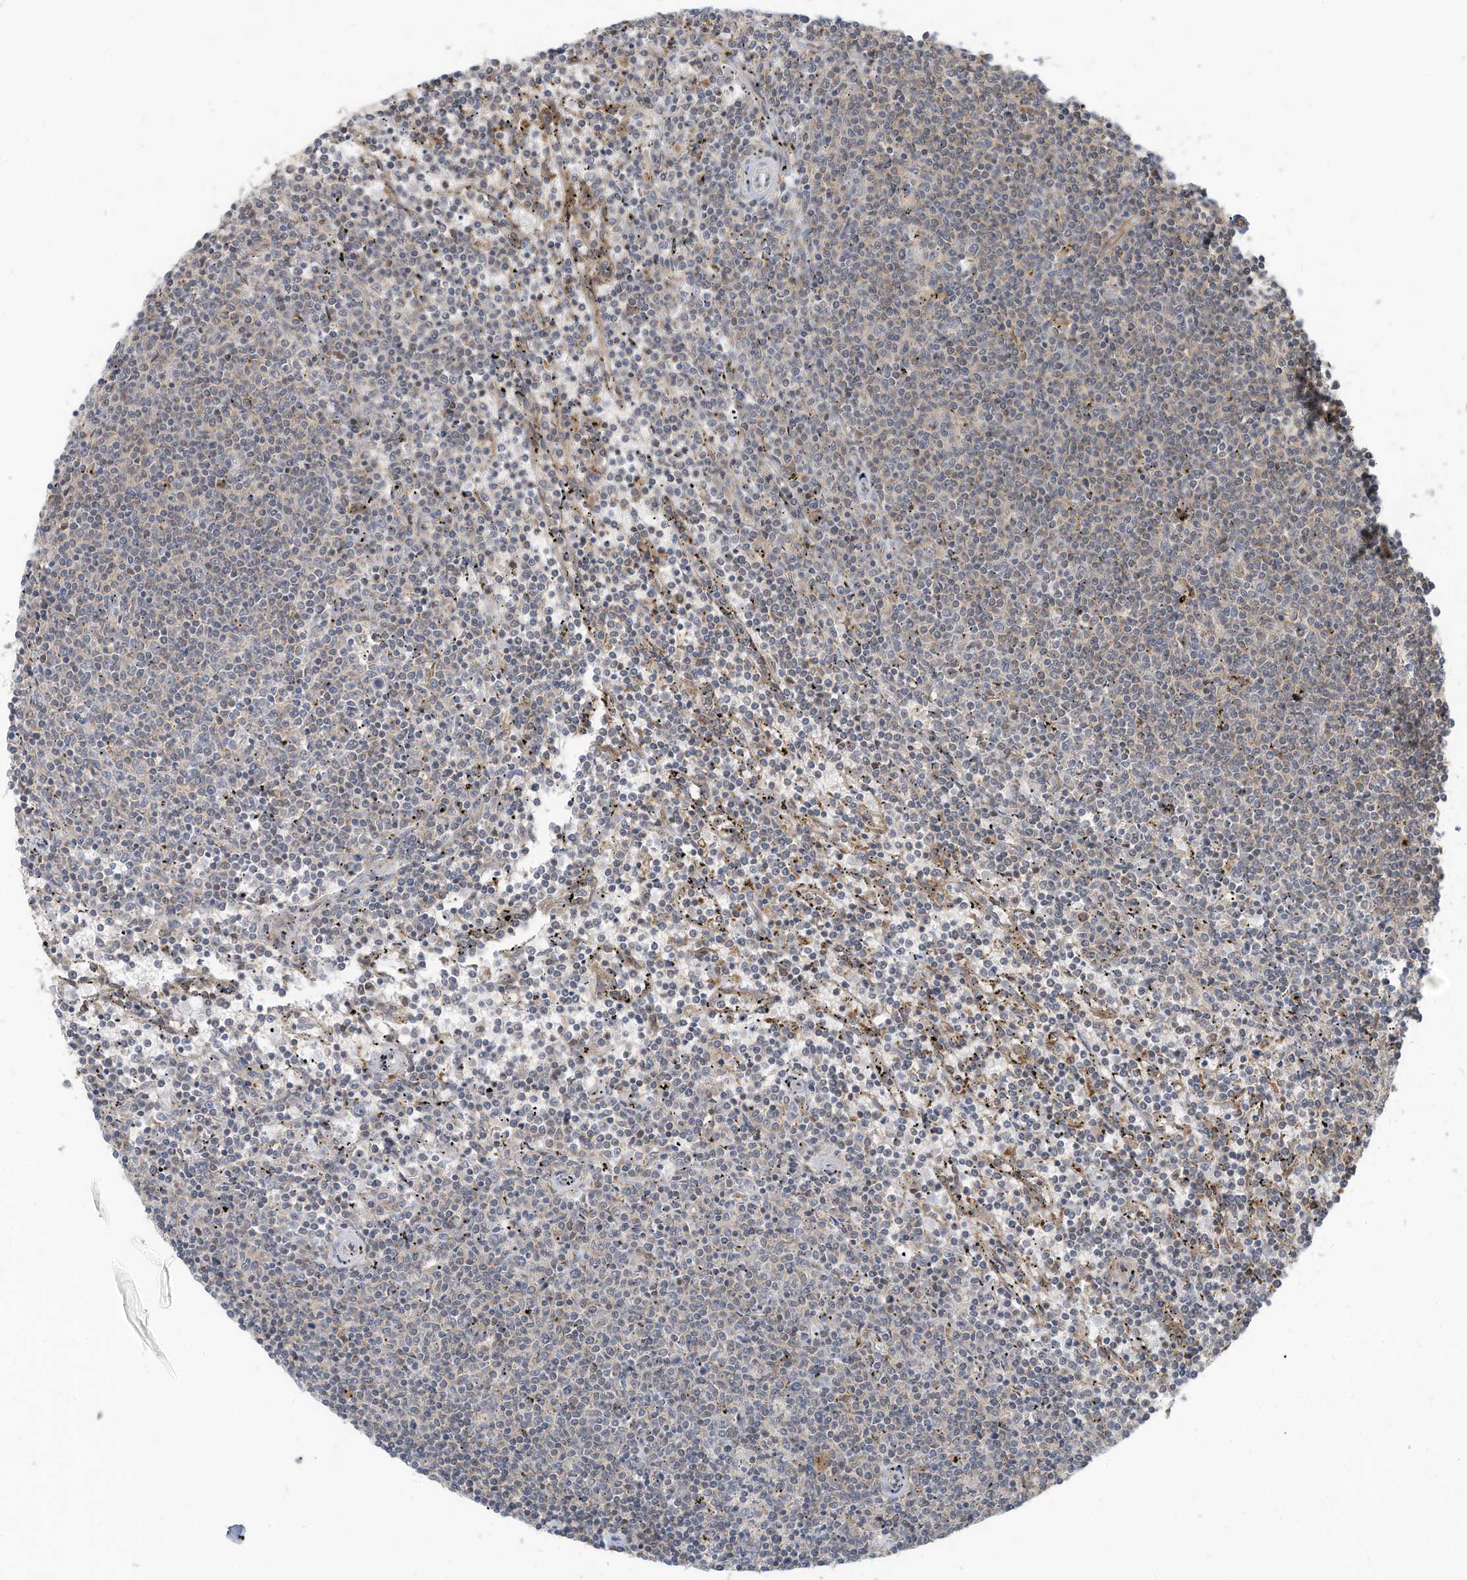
{"staining": {"intensity": "negative", "quantity": "none", "location": "none"}, "tissue": "lymphoma", "cell_type": "Tumor cells", "image_type": "cancer", "snomed": [{"axis": "morphology", "description": "Malignant lymphoma, non-Hodgkin's type, Low grade"}, {"axis": "topography", "description": "Spleen"}], "caption": "Tumor cells are negative for brown protein staining in lymphoma.", "gene": "DZIP3", "patient": {"sex": "female", "age": 50}}